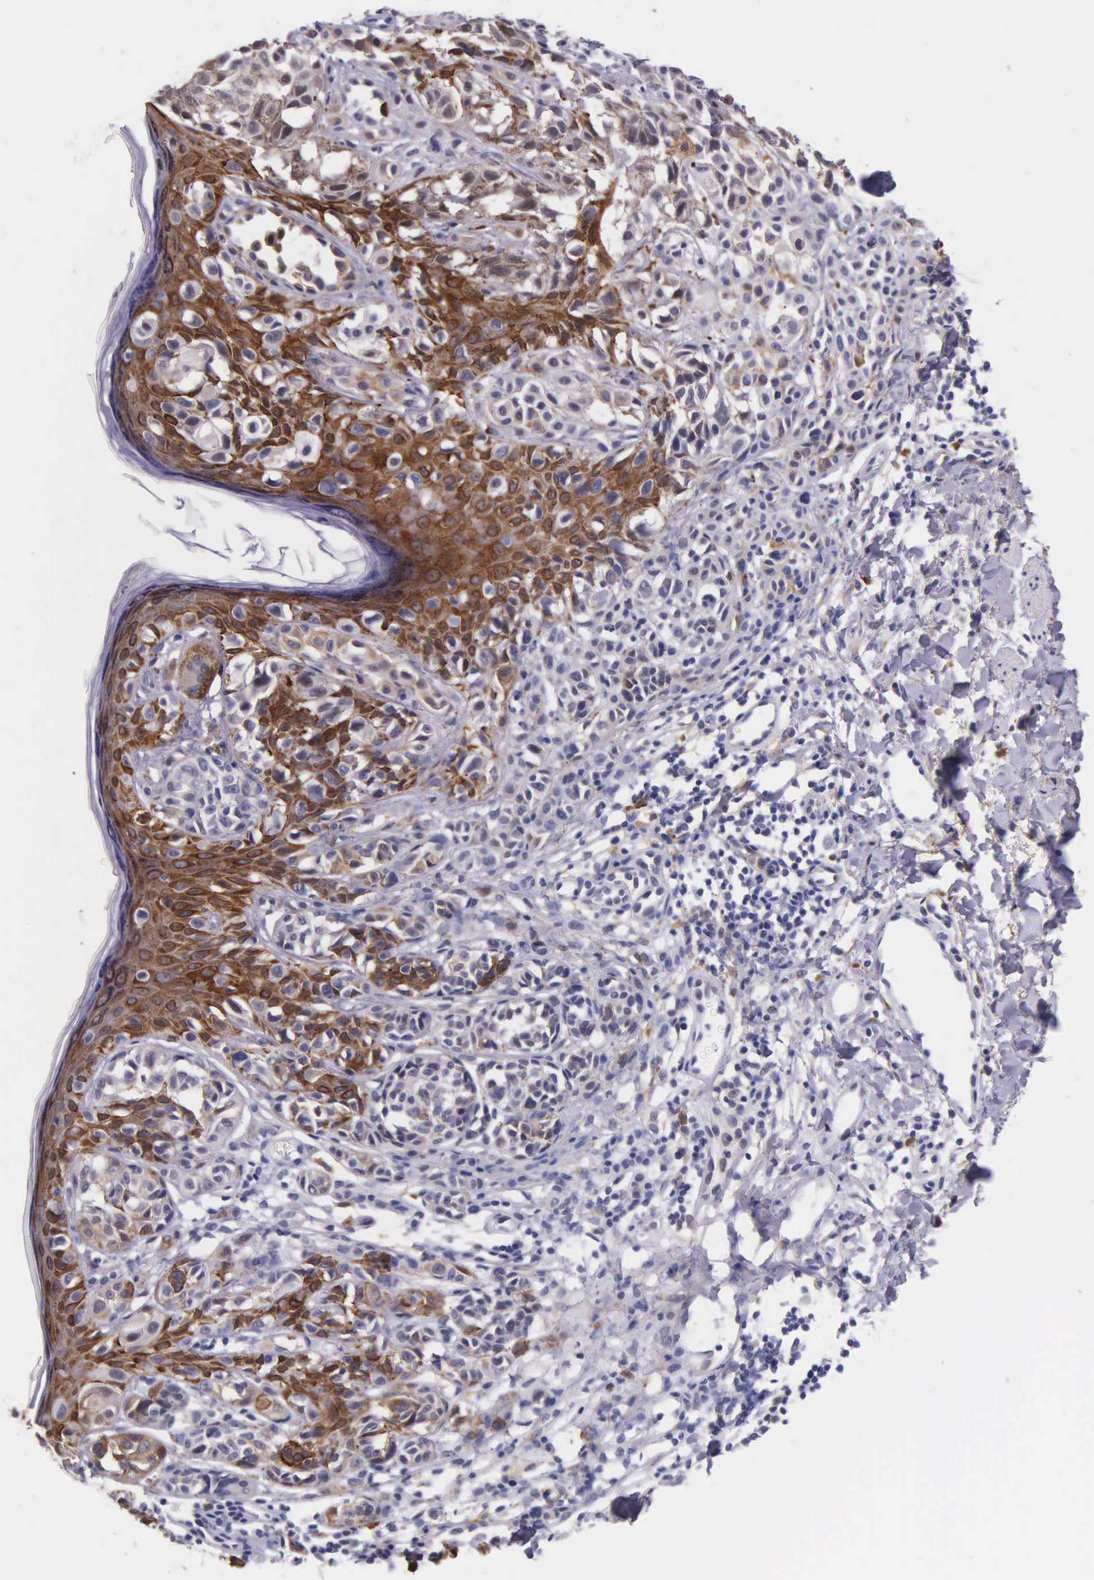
{"staining": {"intensity": "negative", "quantity": "none", "location": "none"}, "tissue": "melanoma", "cell_type": "Tumor cells", "image_type": "cancer", "snomed": [{"axis": "morphology", "description": "Malignant melanoma, NOS"}, {"axis": "topography", "description": "Skin"}], "caption": "The histopathology image displays no significant expression in tumor cells of melanoma.", "gene": "AHNAK2", "patient": {"sex": "male", "age": 40}}